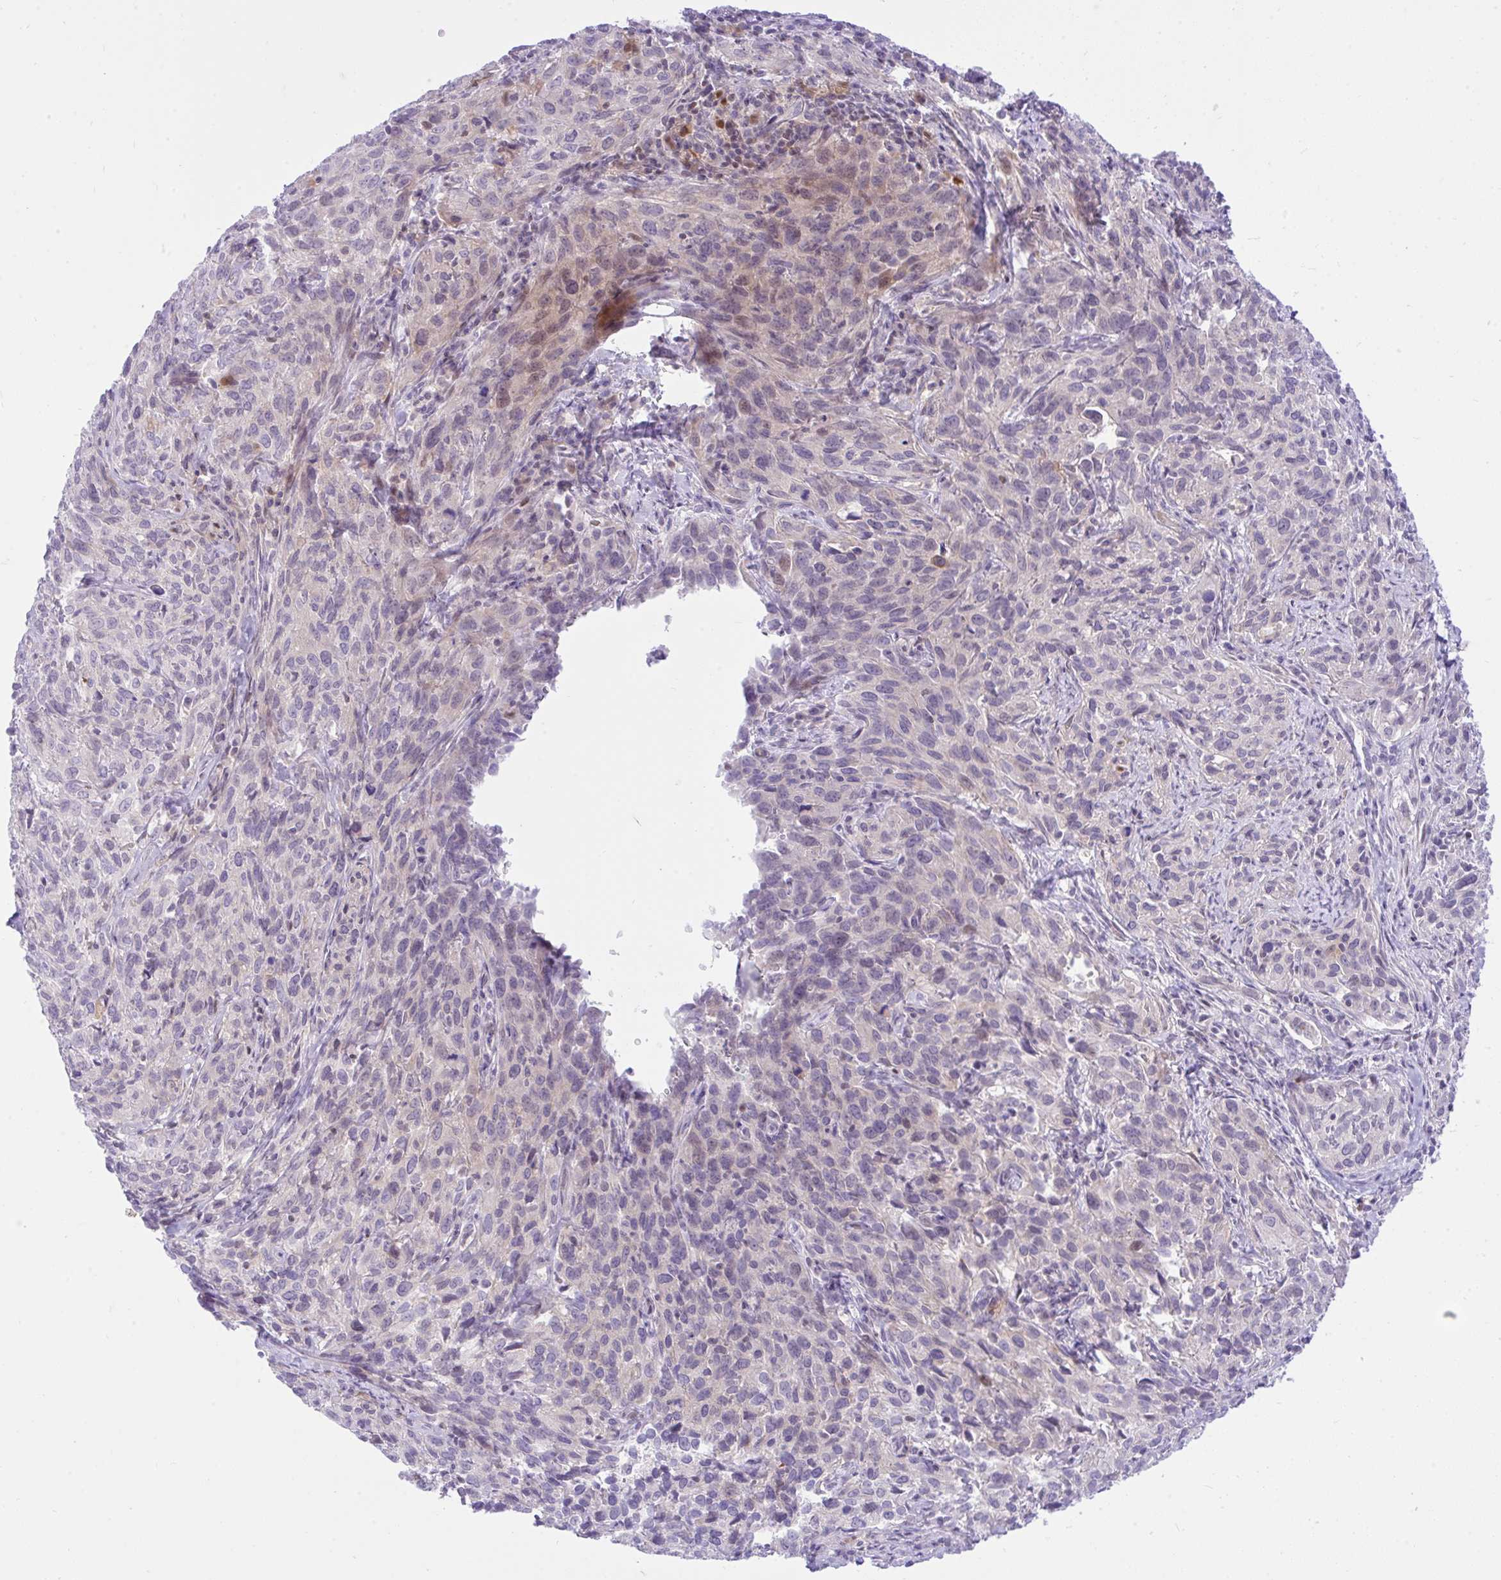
{"staining": {"intensity": "negative", "quantity": "none", "location": "none"}, "tissue": "cervical cancer", "cell_type": "Tumor cells", "image_type": "cancer", "snomed": [{"axis": "morphology", "description": "Squamous cell carcinoma, NOS"}, {"axis": "topography", "description": "Cervix"}], "caption": "DAB (3,3'-diaminobenzidine) immunohistochemical staining of human squamous cell carcinoma (cervical) displays no significant expression in tumor cells. Nuclei are stained in blue.", "gene": "ZNF101", "patient": {"sex": "female", "age": 51}}